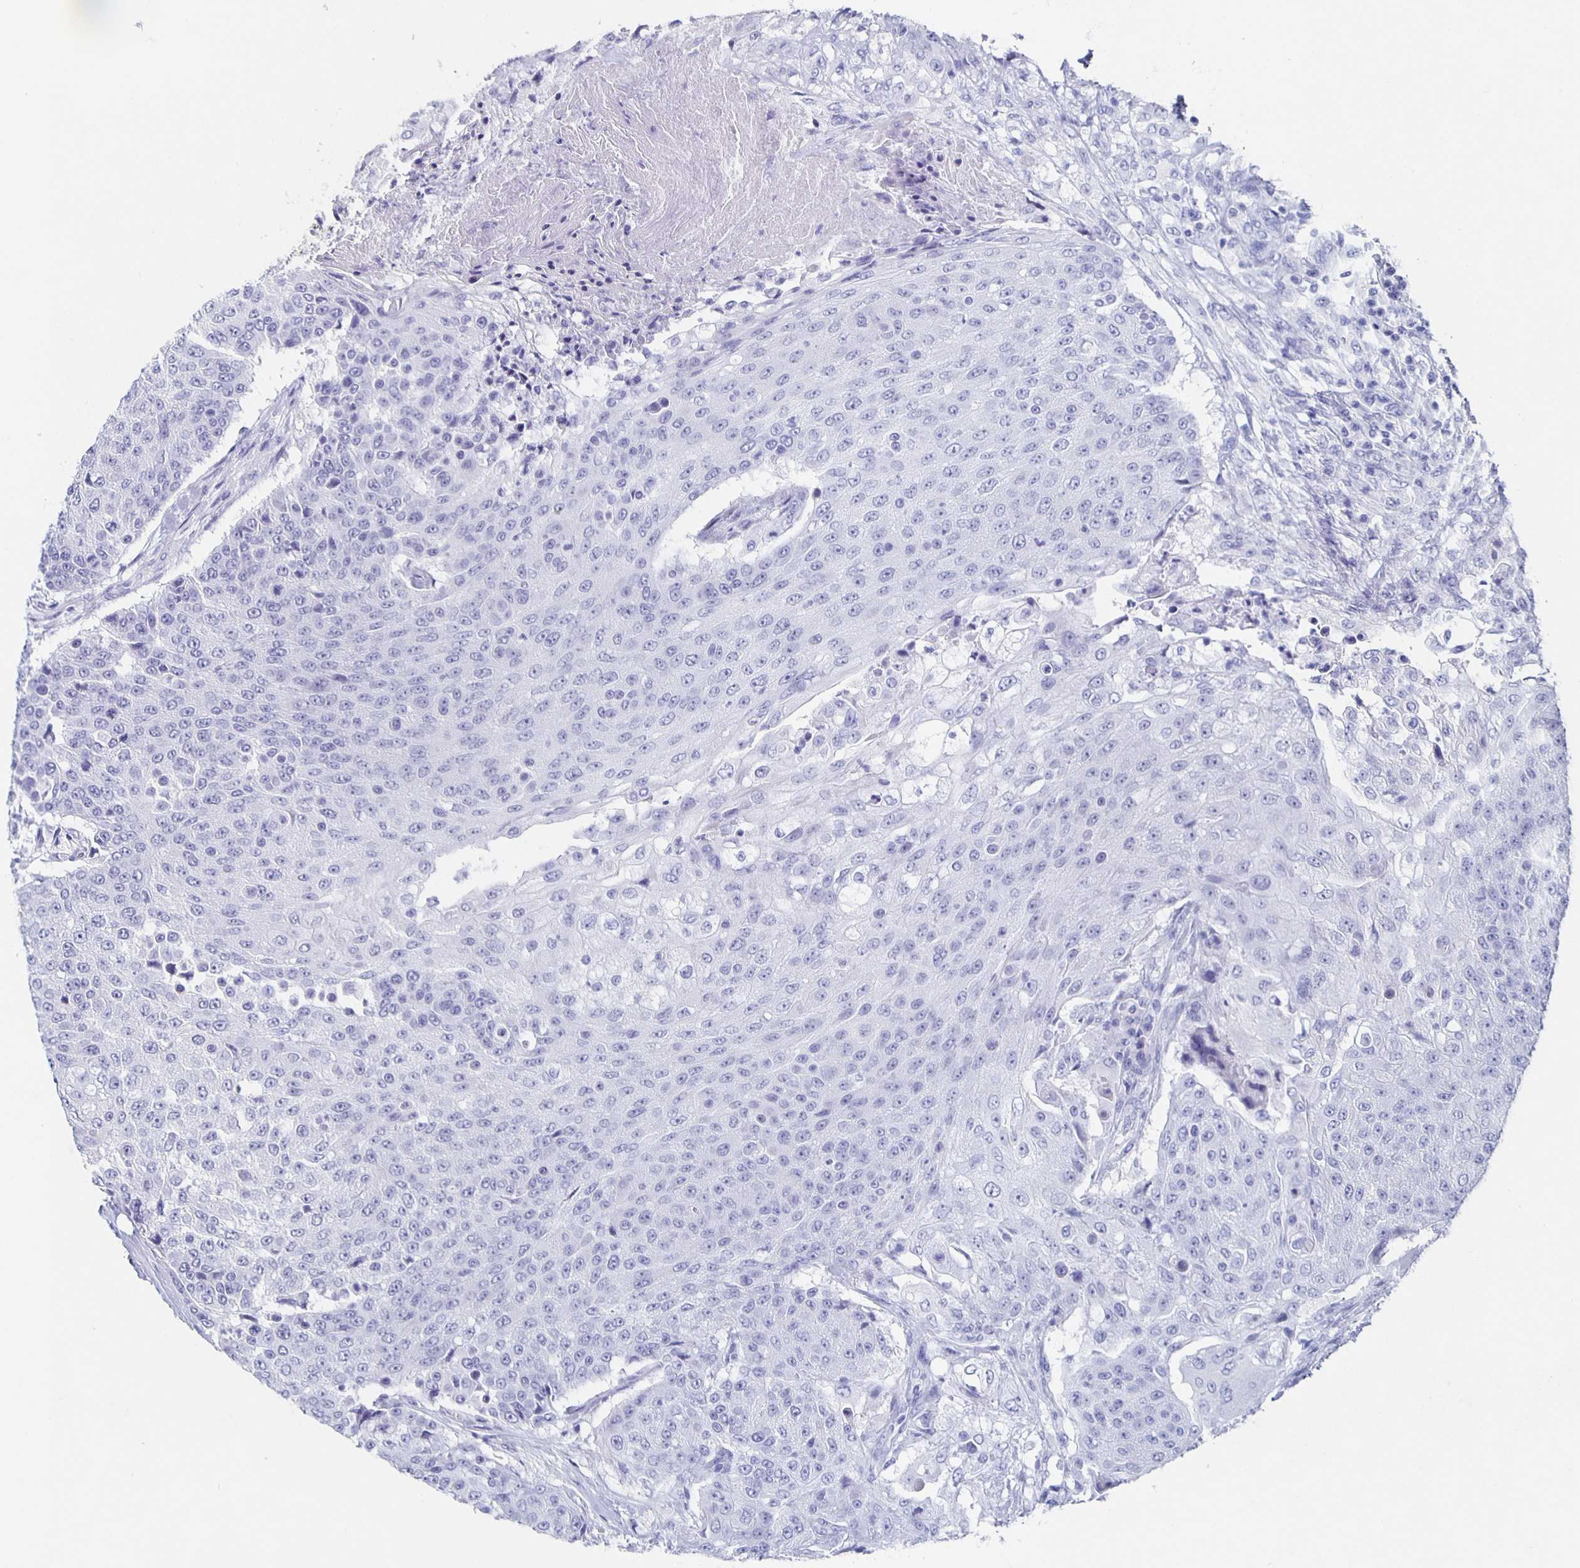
{"staining": {"intensity": "negative", "quantity": "none", "location": "none"}, "tissue": "urothelial cancer", "cell_type": "Tumor cells", "image_type": "cancer", "snomed": [{"axis": "morphology", "description": "Urothelial carcinoma, High grade"}, {"axis": "topography", "description": "Urinary bladder"}], "caption": "An immunohistochemistry (IHC) micrograph of high-grade urothelial carcinoma is shown. There is no staining in tumor cells of high-grade urothelial carcinoma.", "gene": "SLC34A2", "patient": {"sex": "female", "age": 63}}